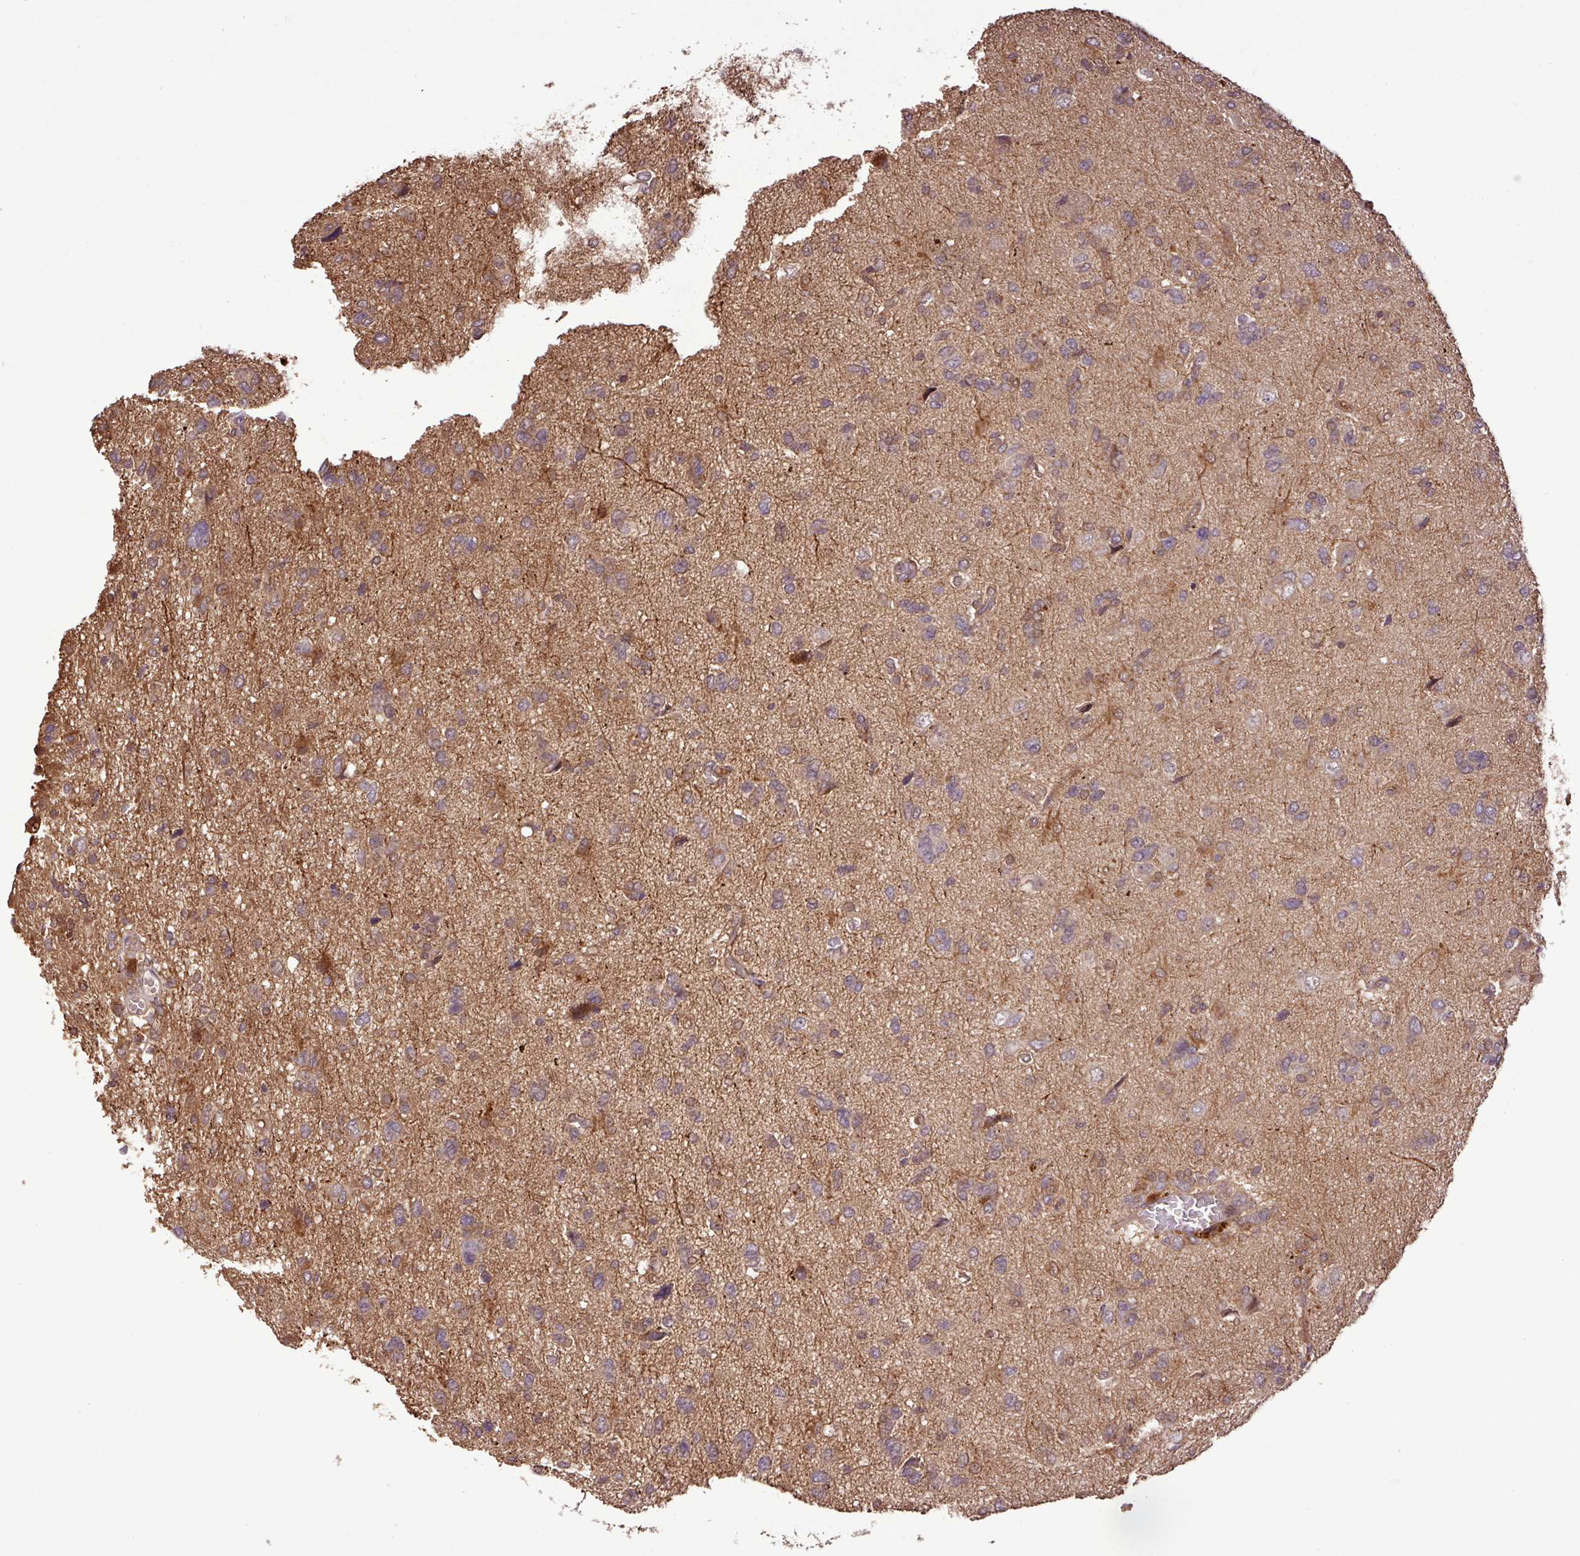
{"staining": {"intensity": "moderate", "quantity": "25%-75%", "location": "cytoplasmic/membranous"}, "tissue": "glioma", "cell_type": "Tumor cells", "image_type": "cancer", "snomed": [{"axis": "morphology", "description": "Glioma, malignant, High grade"}, {"axis": "topography", "description": "Brain"}], "caption": "IHC micrograph of neoplastic tissue: high-grade glioma (malignant) stained using IHC exhibits medium levels of moderate protein expression localized specifically in the cytoplasmic/membranous of tumor cells, appearing as a cytoplasmic/membranous brown color.", "gene": "FAIM", "patient": {"sex": "female", "age": 59}}